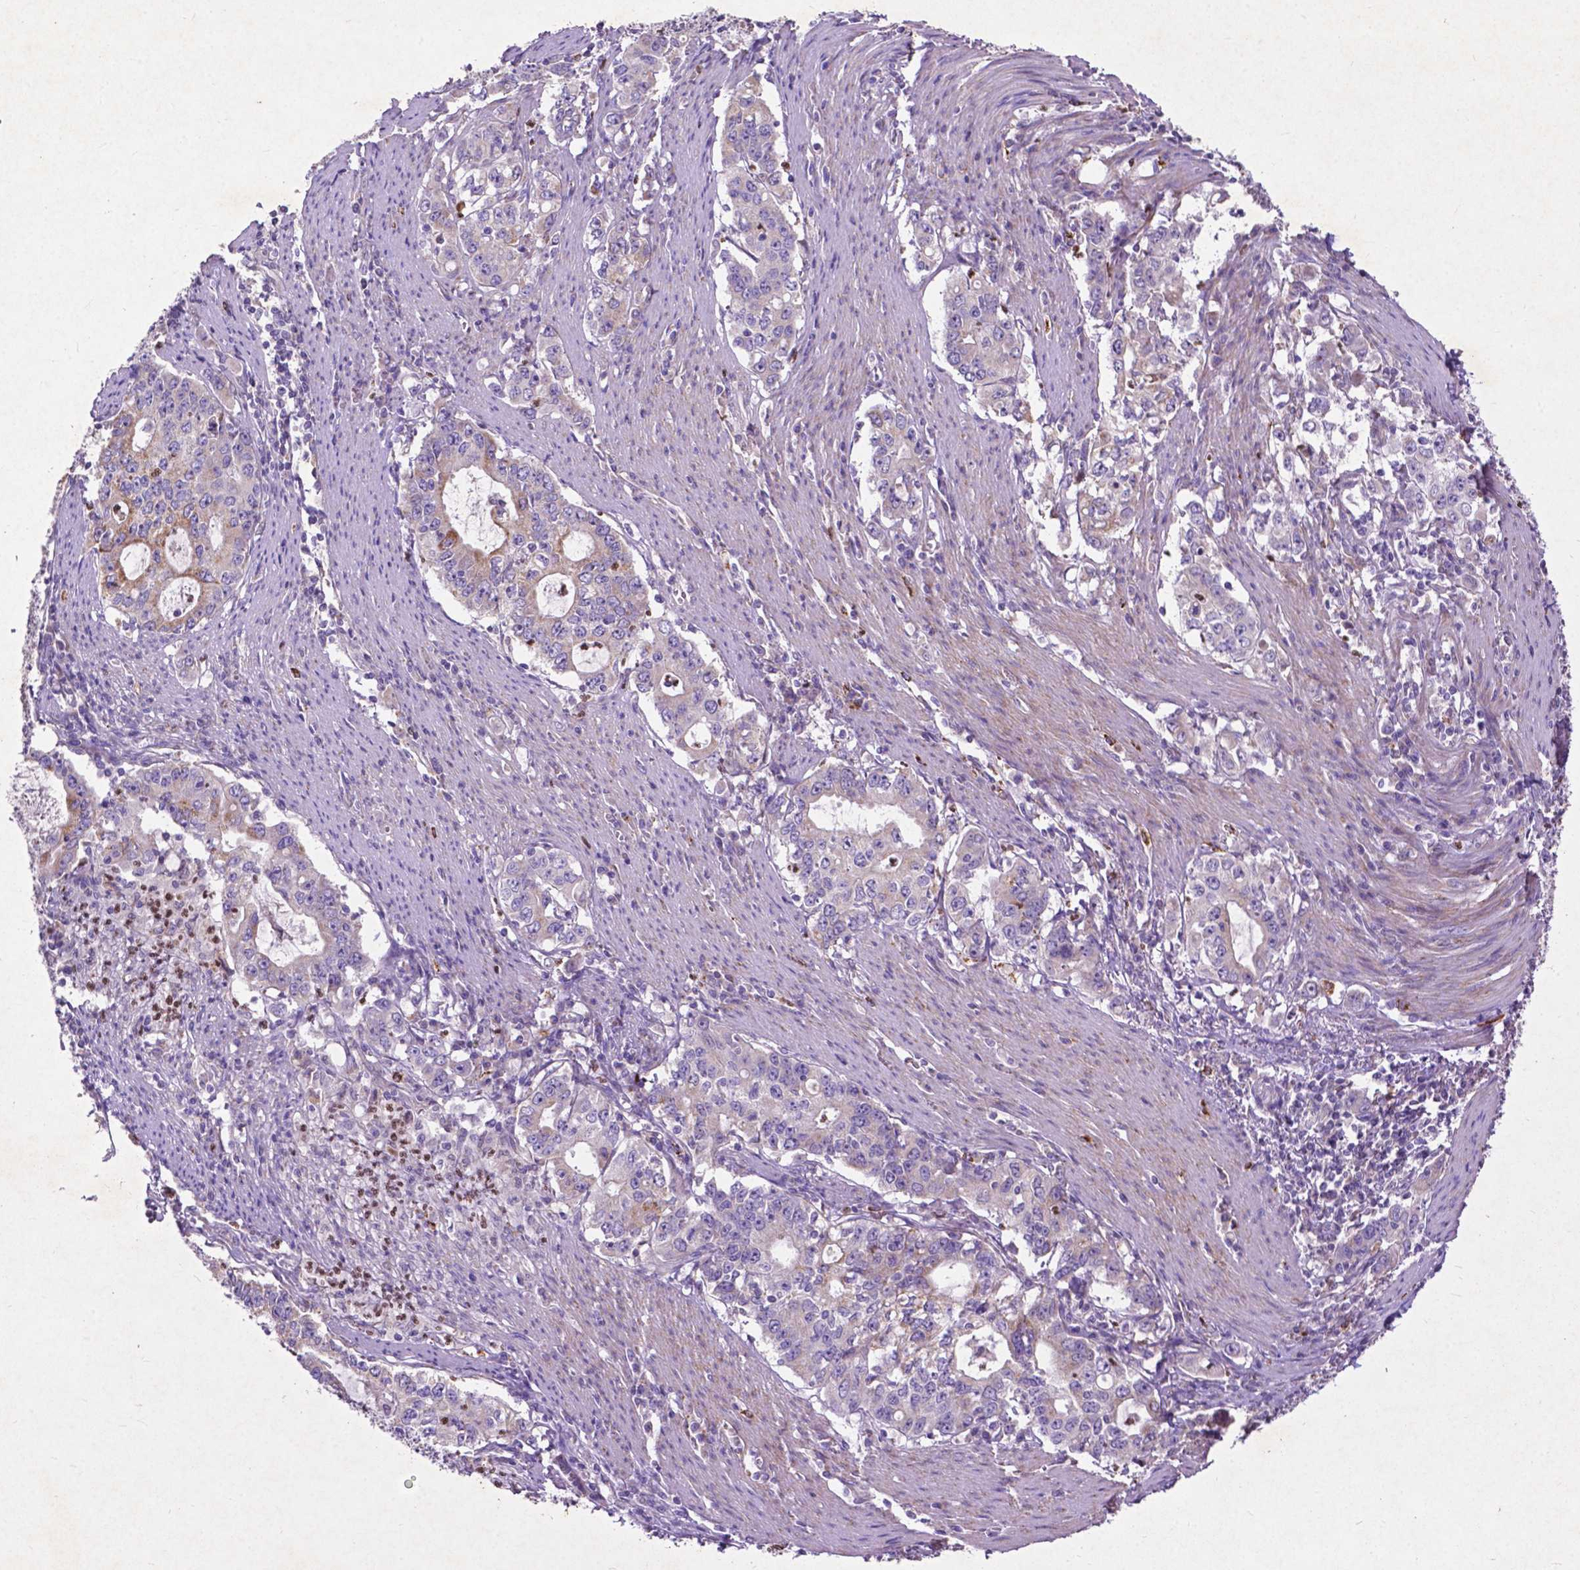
{"staining": {"intensity": "moderate", "quantity": "<25%", "location": "cytoplasmic/membranous"}, "tissue": "stomach cancer", "cell_type": "Tumor cells", "image_type": "cancer", "snomed": [{"axis": "morphology", "description": "Adenocarcinoma, NOS"}, {"axis": "topography", "description": "Stomach, lower"}], "caption": "Adenocarcinoma (stomach) was stained to show a protein in brown. There is low levels of moderate cytoplasmic/membranous staining in approximately <25% of tumor cells.", "gene": "THEGL", "patient": {"sex": "female", "age": 72}}